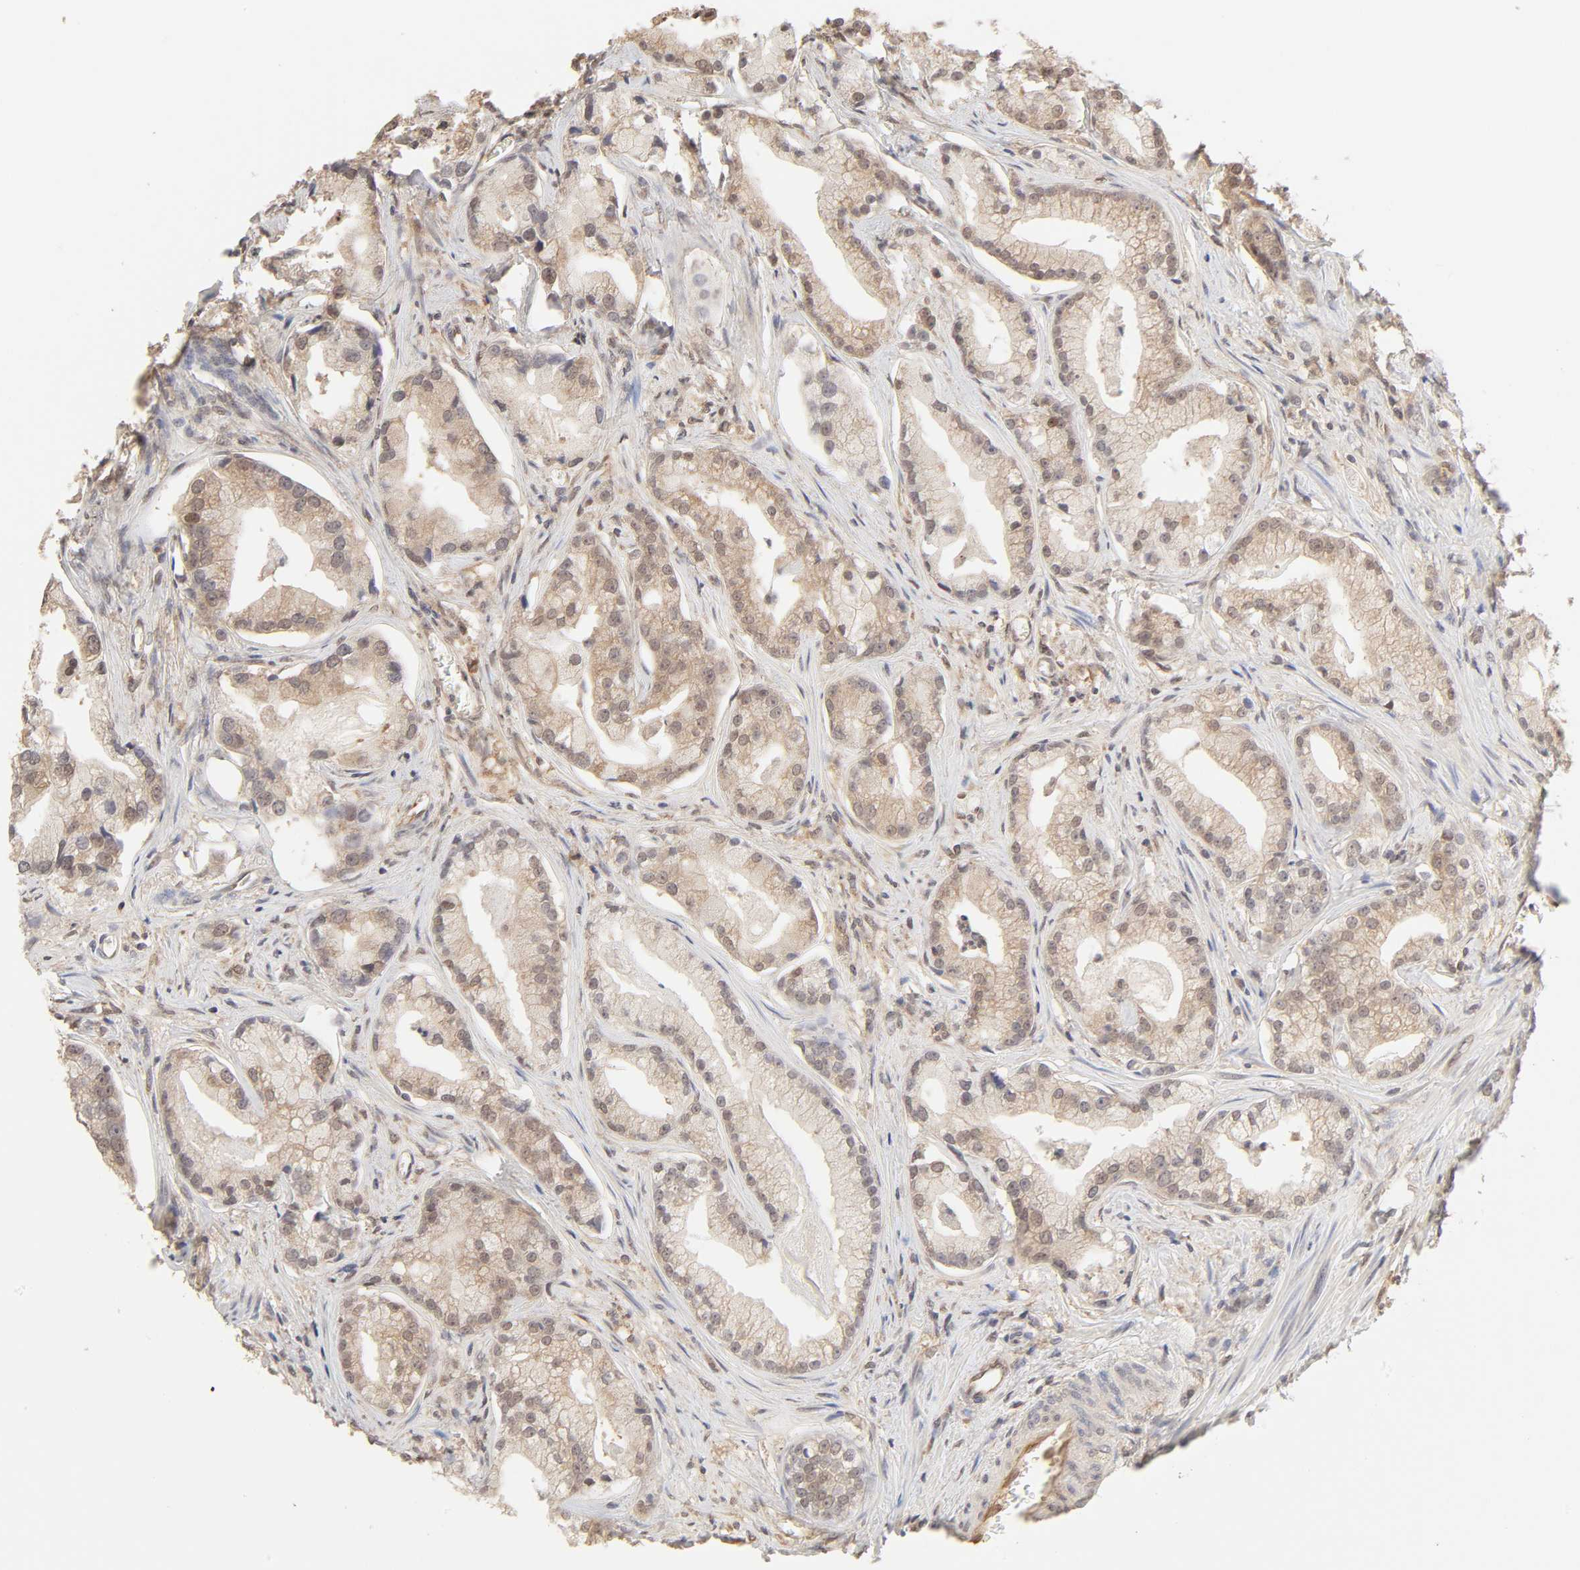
{"staining": {"intensity": "moderate", "quantity": ">75%", "location": "cytoplasmic/membranous"}, "tissue": "prostate cancer", "cell_type": "Tumor cells", "image_type": "cancer", "snomed": [{"axis": "morphology", "description": "Adenocarcinoma, Low grade"}, {"axis": "topography", "description": "Prostate"}], "caption": "Moderate cytoplasmic/membranous expression for a protein is appreciated in approximately >75% of tumor cells of prostate cancer (adenocarcinoma (low-grade)) using immunohistochemistry.", "gene": "MAPK1", "patient": {"sex": "male", "age": 59}}